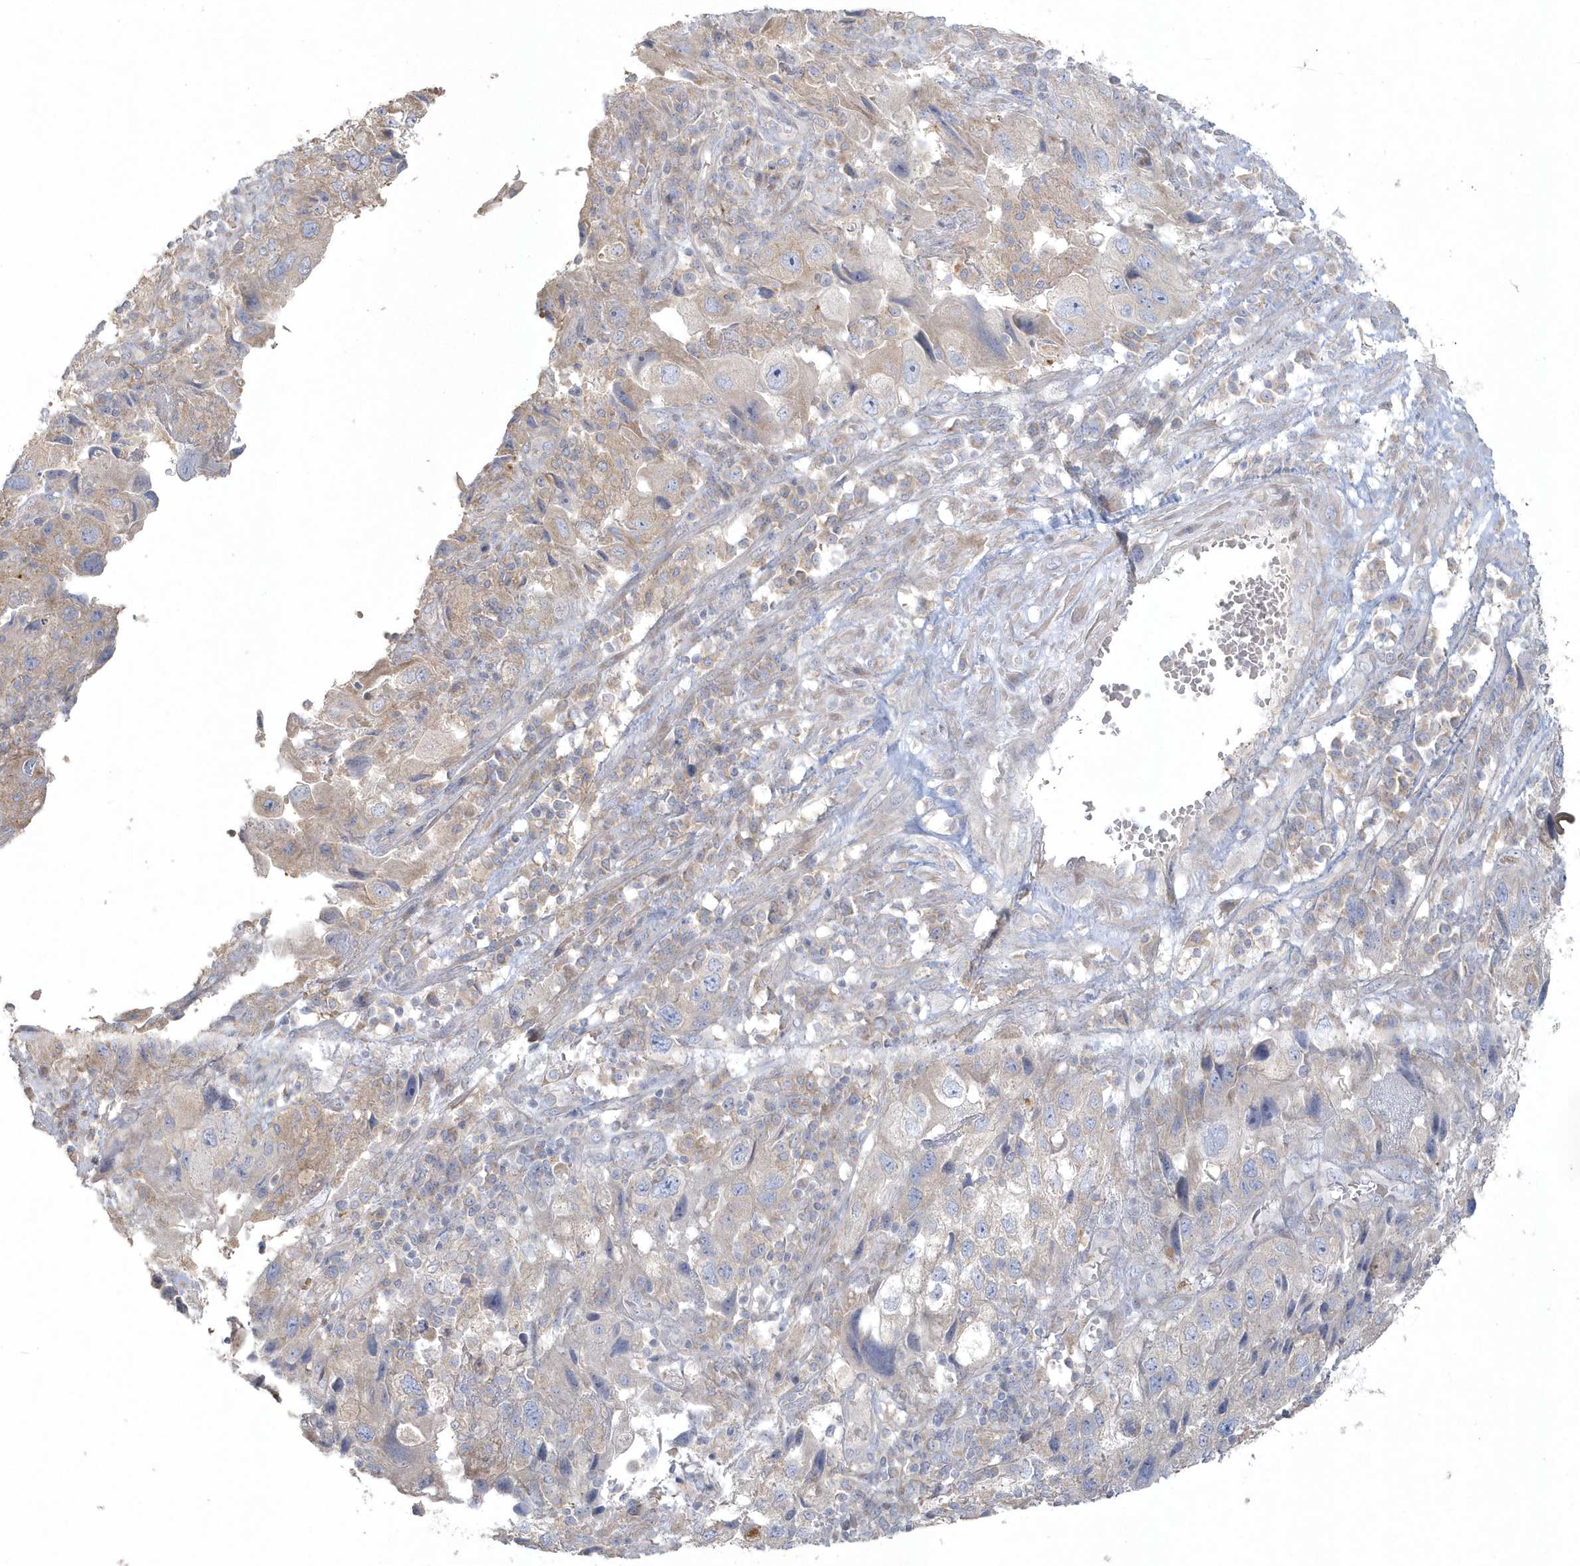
{"staining": {"intensity": "negative", "quantity": "none", "location": "none"}, "tissue": "endometrial cancer", "cell_type": "Tumor cells", "image_type": "cancer", "snomed": [{"axis": "morphology", "description": "Adenocarcinoma, NOS"}, {"axis": "topography", "description": "Endometrium"}], "caption": "This is an immunohistochemistry image of human endometrial cancer. There is no positivity in tumor cells.", "gene": "BLTP3A", "patient": {"sex": "female", "age": 49}}